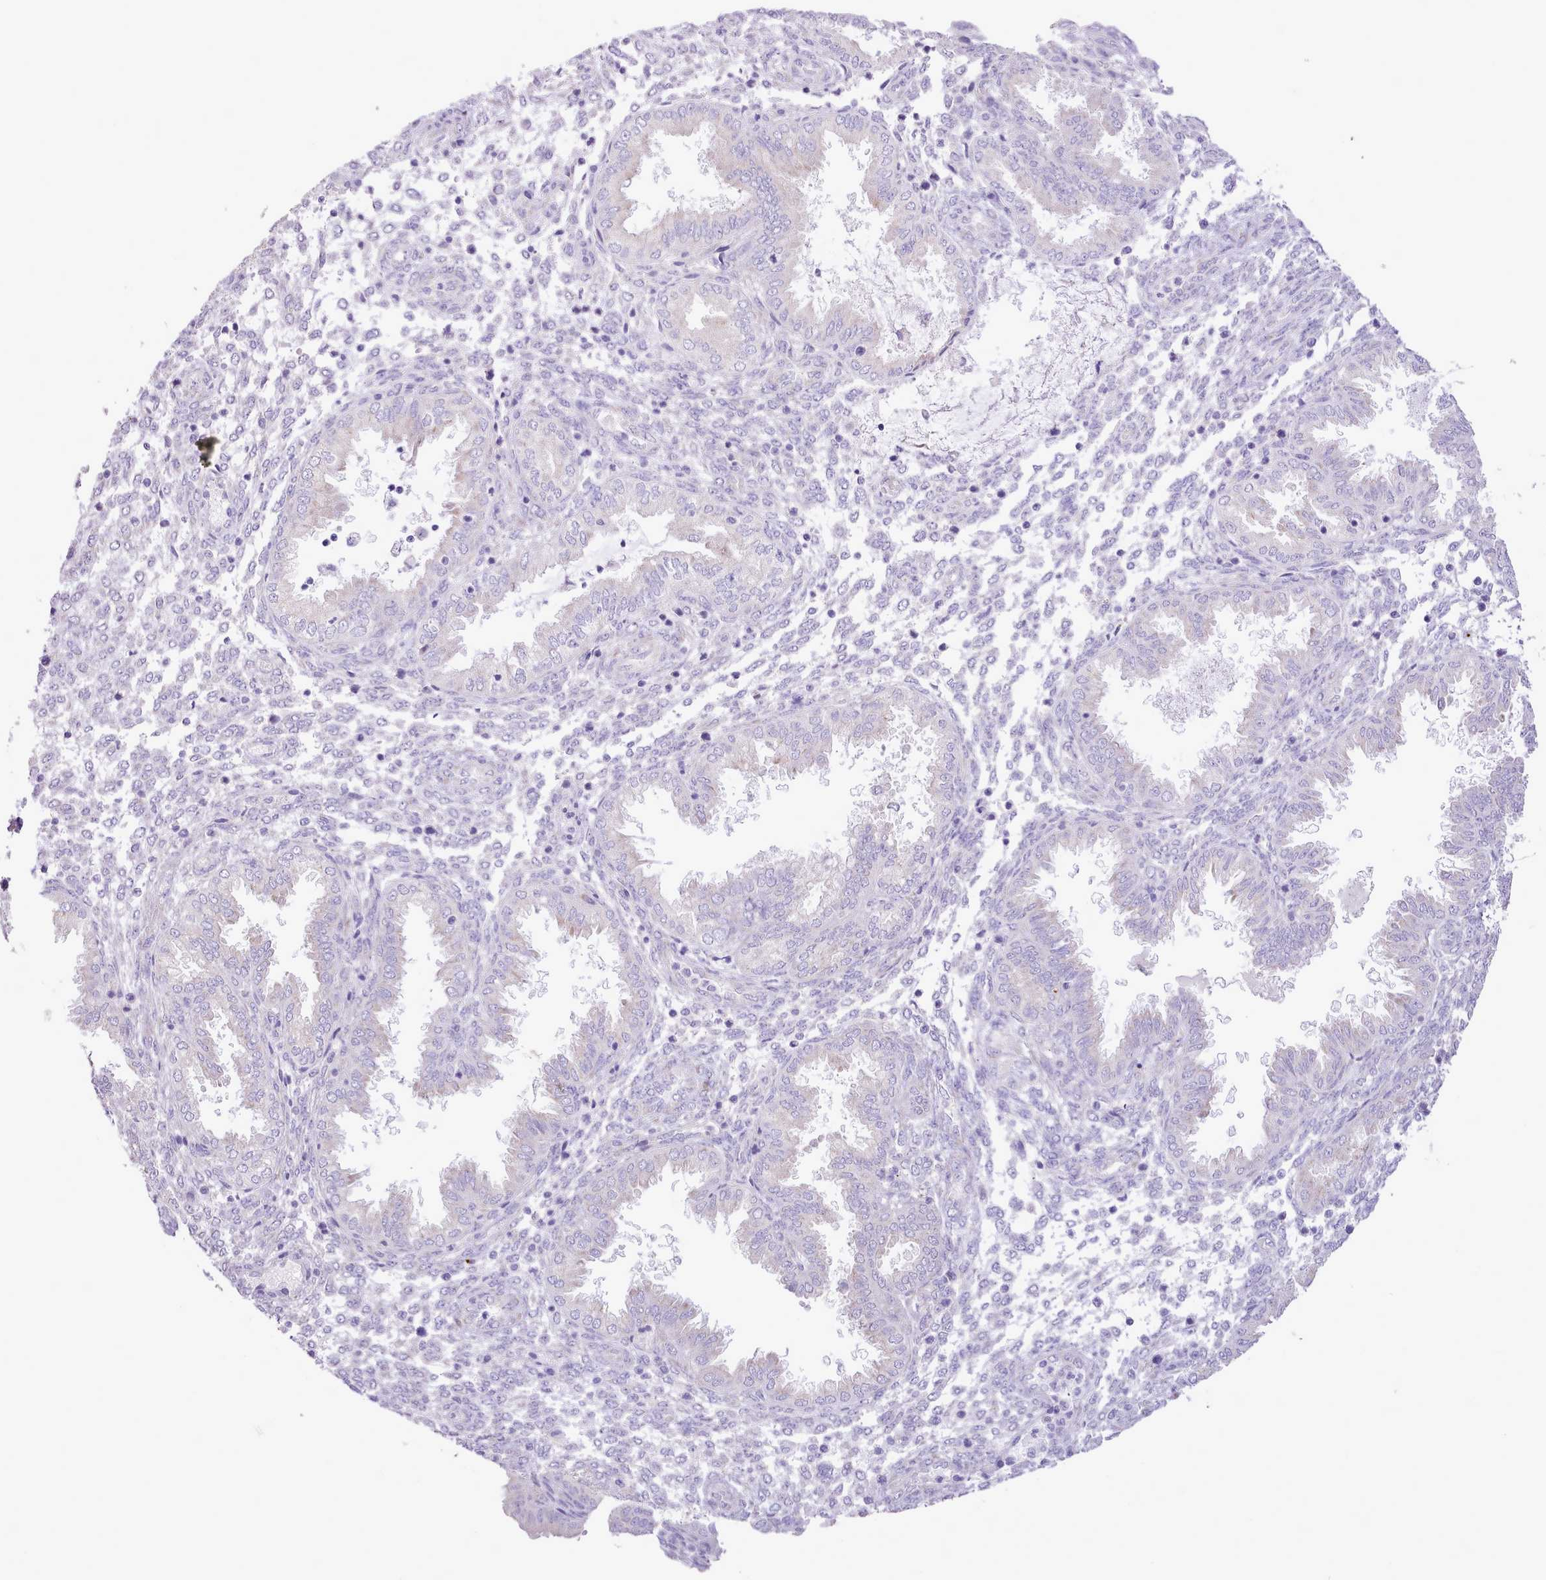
{"staining": {"intensity": "negative", "quantity": "none", "location": "none"}, "tissue": "endometrium", "cell_type": "Cells in endometrial stroma", "image_type": "normal", "snomed": [{"axis": "morphology", "description": "Normal tissue, NOS"}, {"axis": "topography", "description": "Endometrium"}], "caption": "Protein analysis of unremarkable endometrium demonstrates no significant staining in cells in endometrial stroma.", "gene": "CCL1", "patient": {"sex": "female", "age": 33}}